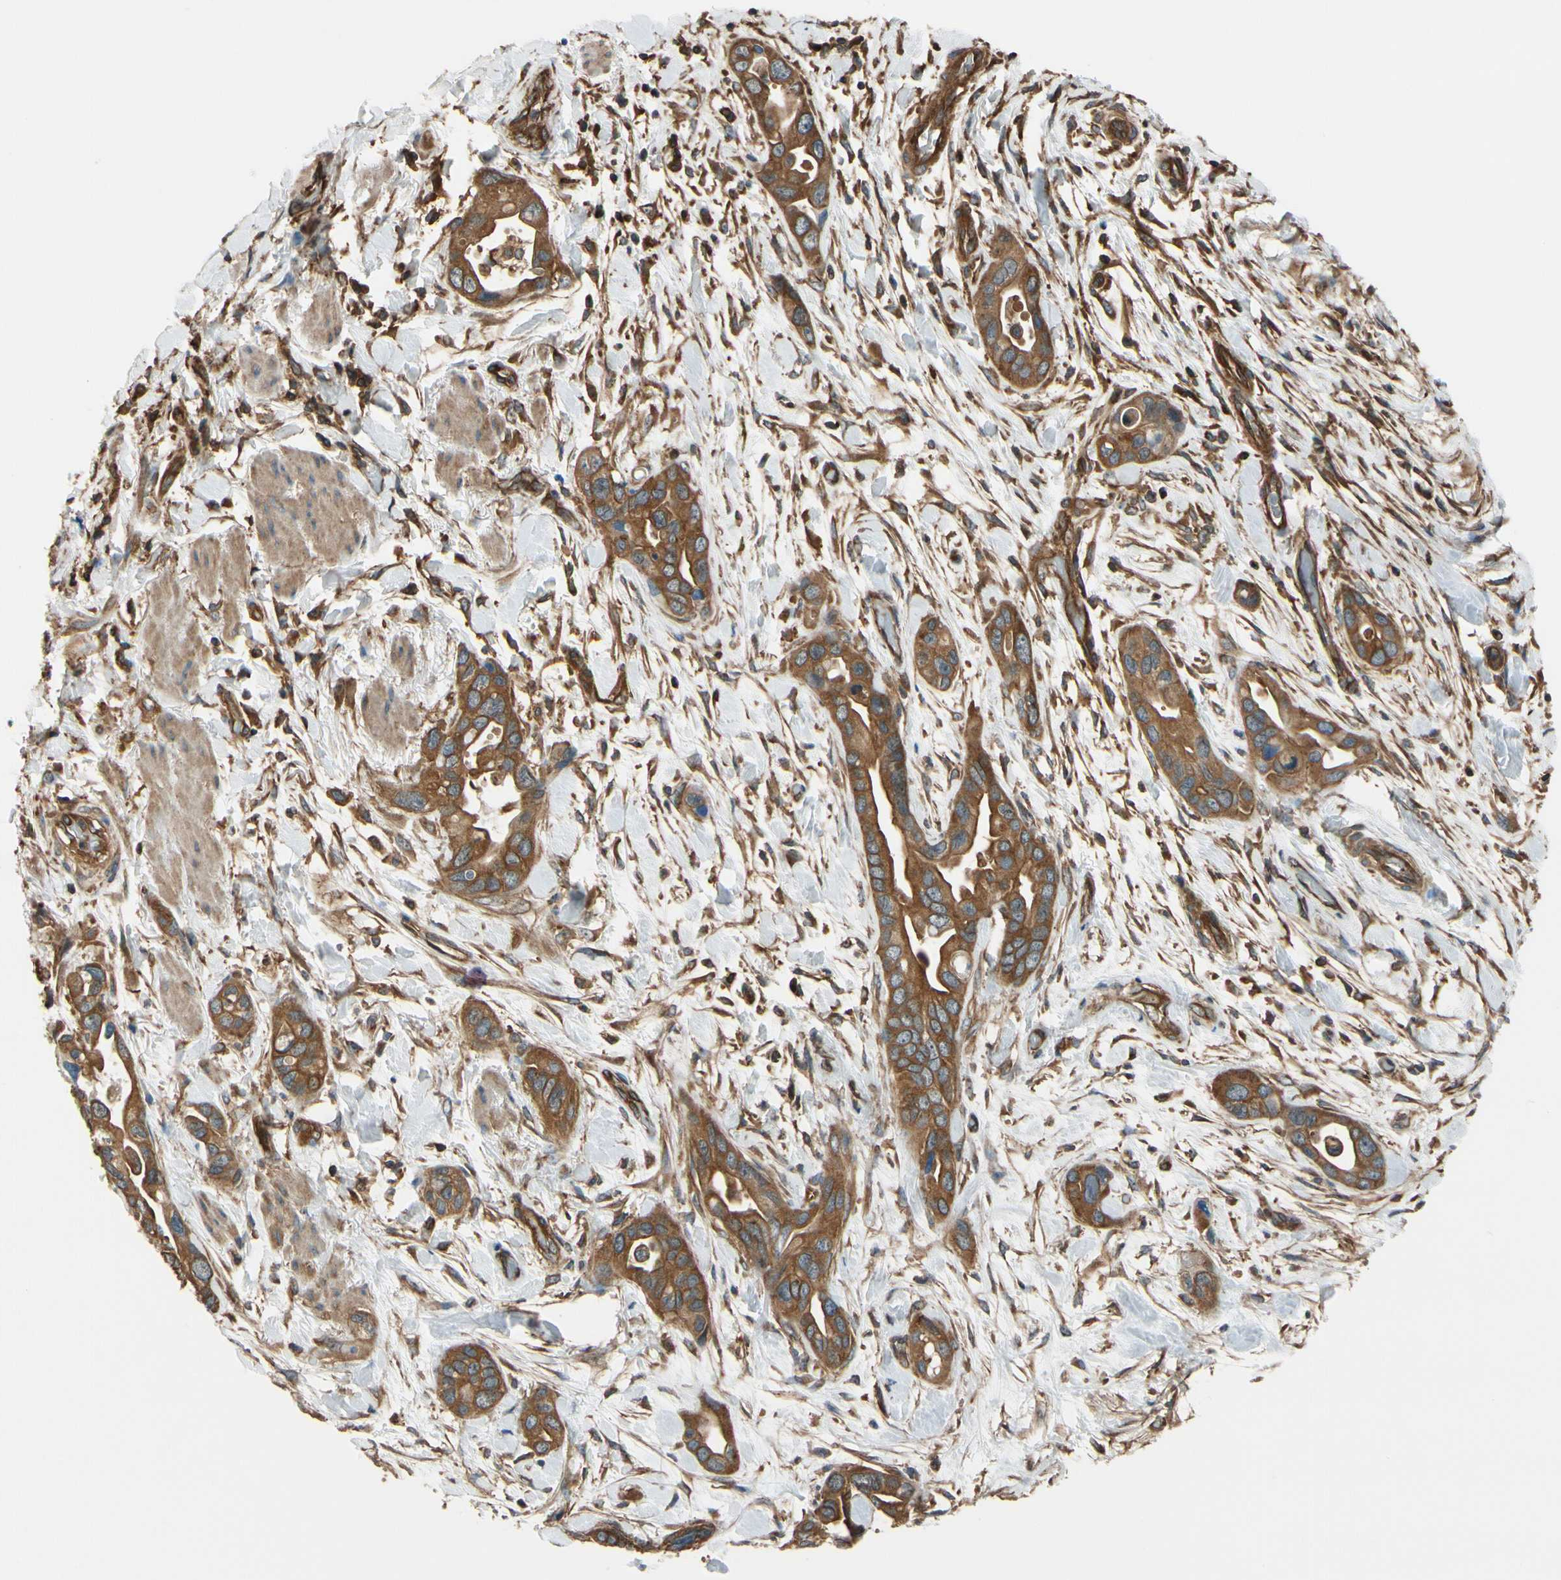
{"staining": {"intensity": "moderate", "quantity": "25%-75%", "location": "cytoplasmic/membranous"}, "tissue": "pancreatic cancer", "cell_type": "Tumor cells", "image_type": "cancer", "snomed": [{"axis": "morphology", "description": "Adenocarcinoma, NOS"}, {"axis": "topography", "description": "Pancreas"}], "caption": "Immunohistochemical staining of pancreatic cancer shows medium levels of moderate cytoplasmic/membranous protein staining in about 25%-75% of tumor cells.", "gene": "EPS15", "patient": {"sex": "female", "age": 77}}